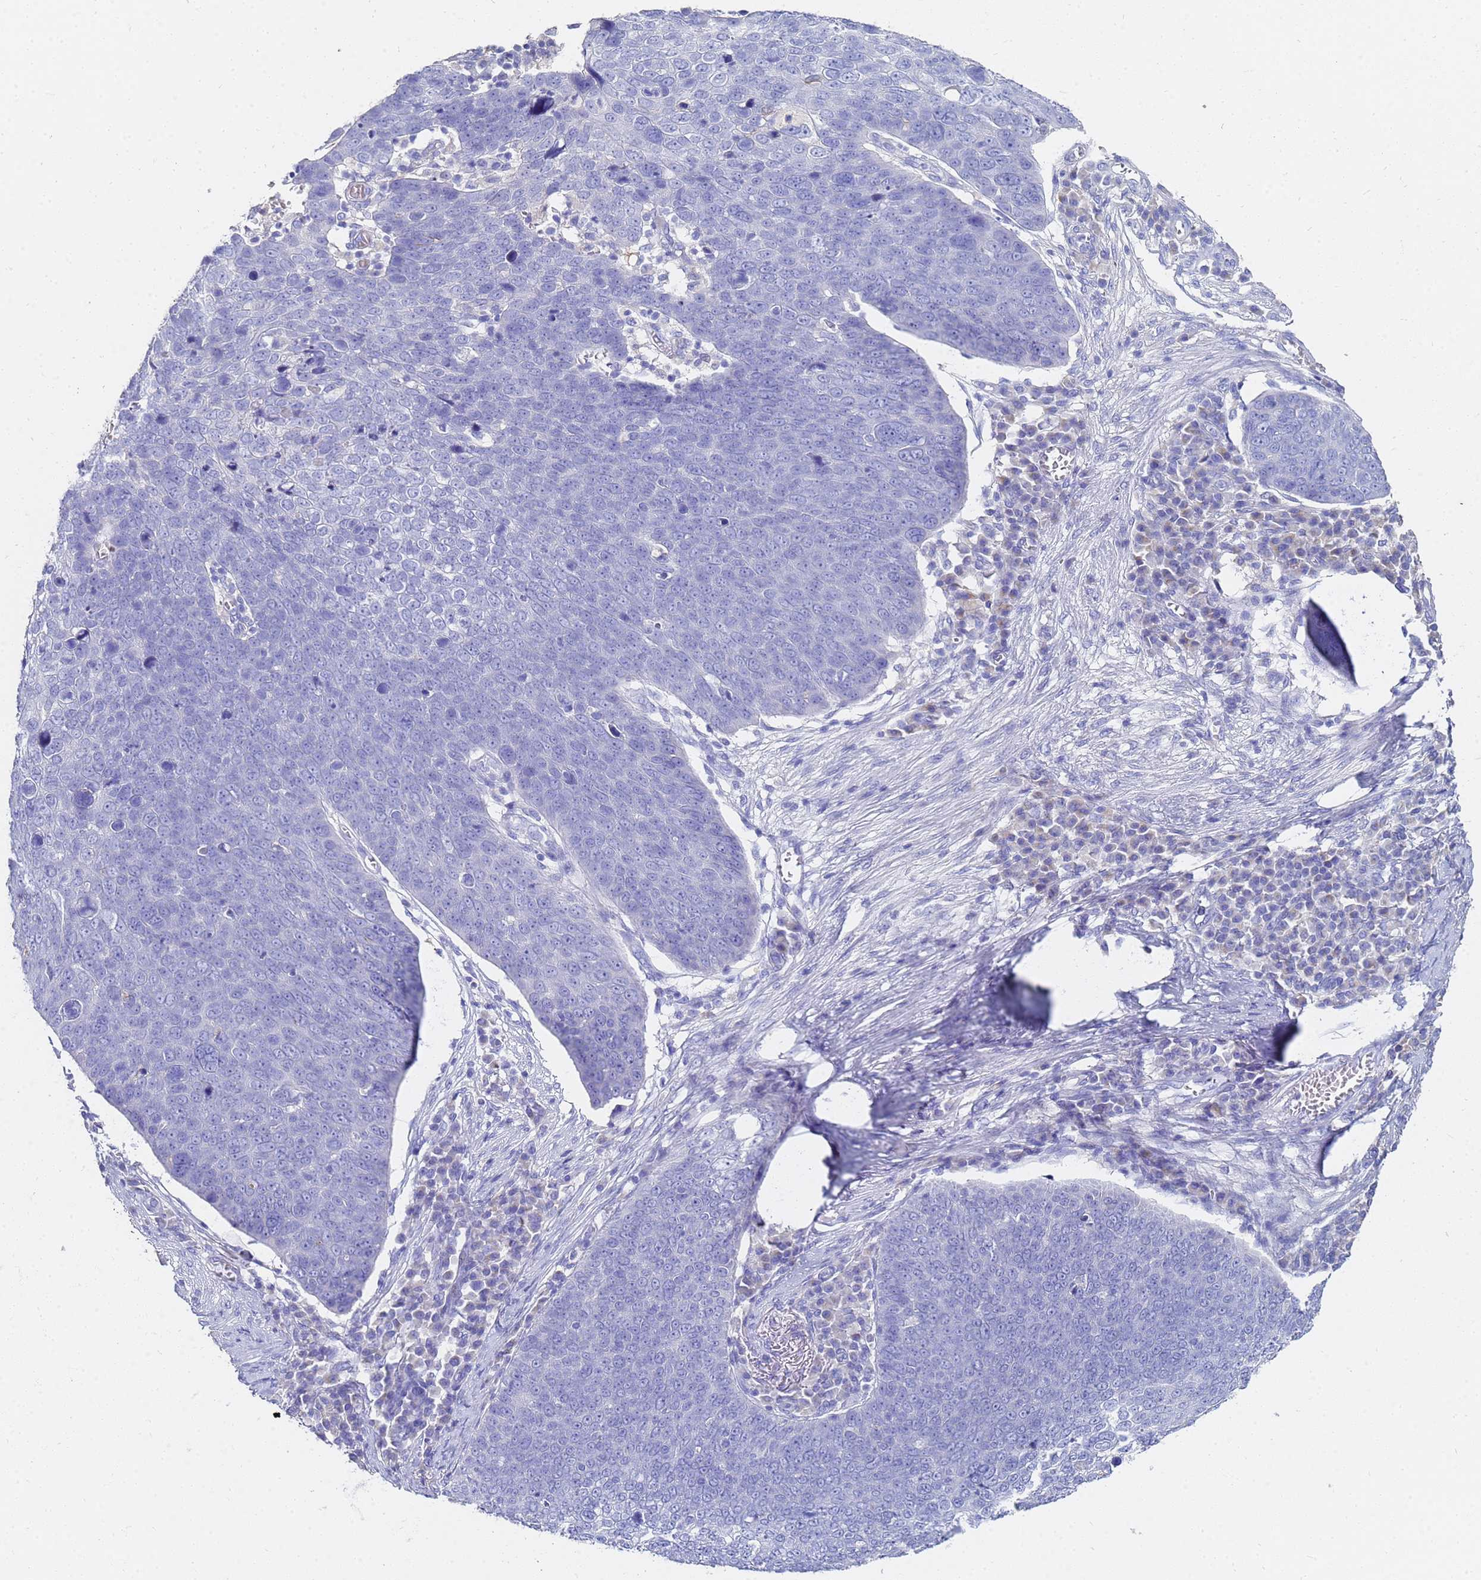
{"staining": {"intensity": "negative", "quantity": "none", "location": "none"}, "tissue": "skin cancer", "cell_type": "Tumor cells", "image_type": "cancer", "snomed": [{"axis": "morphology", "description": "Squamous cell carcinoma, NOS"}, {"axis": "topography", "description": "Skin"}], "caption": "Immunohistochemistry photomicrograph of neoplastic tissue: human skin cancer (squamous cell carcinoma) stained with DAB reveals no significant protein expression in tumor cells.", "gene": "C2orf72", "patient": {"sex": "male", "age": 71}}